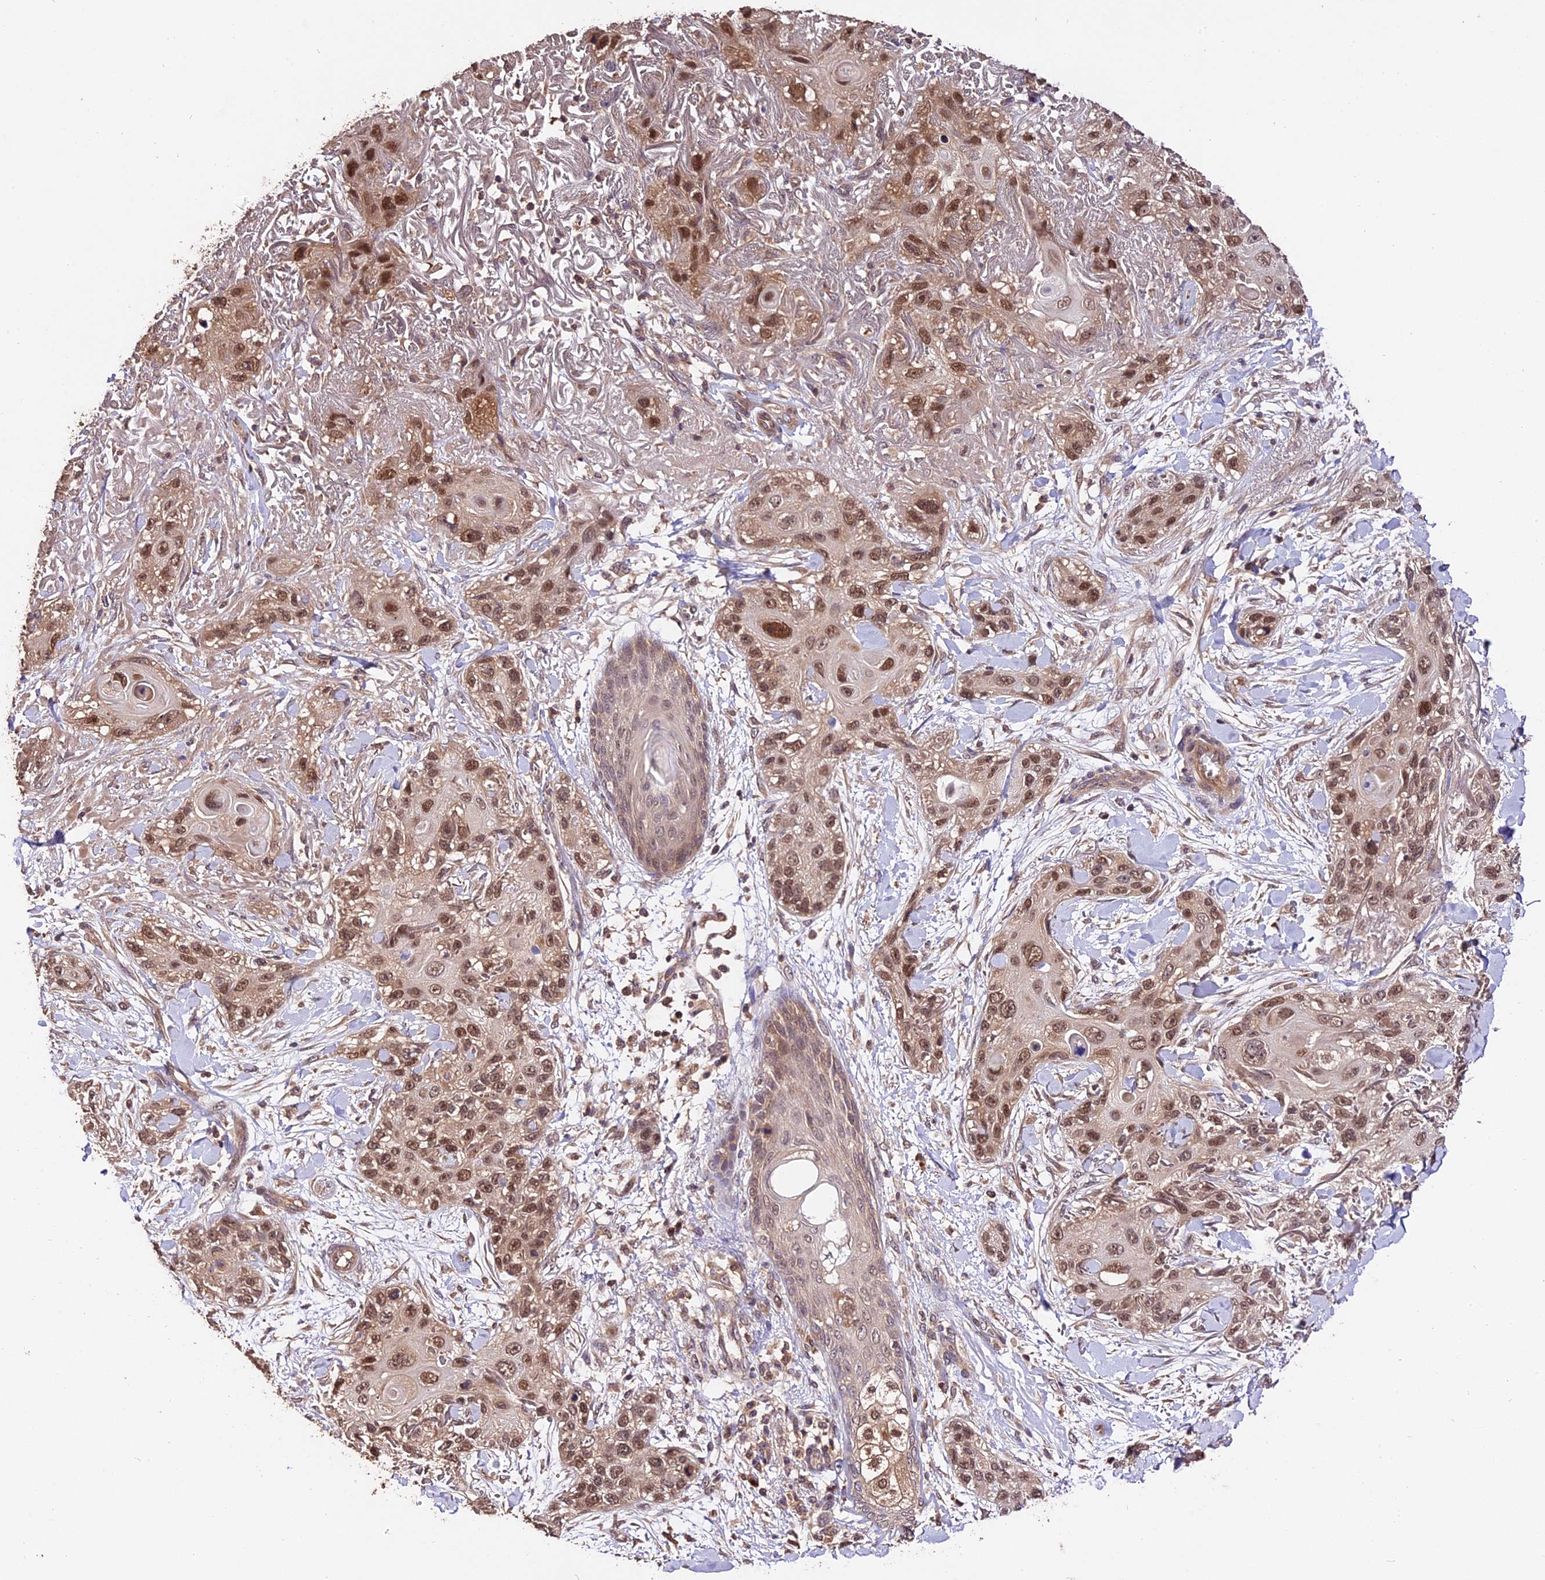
{"staining": {"intensity": "moderate", "quantity": ">75%", "location": "nuclear"}, "tissue": "skin cancer", "cell_type": "Tumor cells", "image_type": "cancer", "snomed": [{"axis": "morphology", "description": "Normal tissue, NOS"}, {"axis": "morphology", "description": "Squamous cell carcinoma, NOS"}, {"axis": "topography", "description": "Skin"}], "caption": "Immunohistochemical staining of human skin cancer shows moderate nuclear protein staining in approximately >75% of tumor cells.", "gene": "TRMT1", "patient": {"sex": "male", "age": 72}}